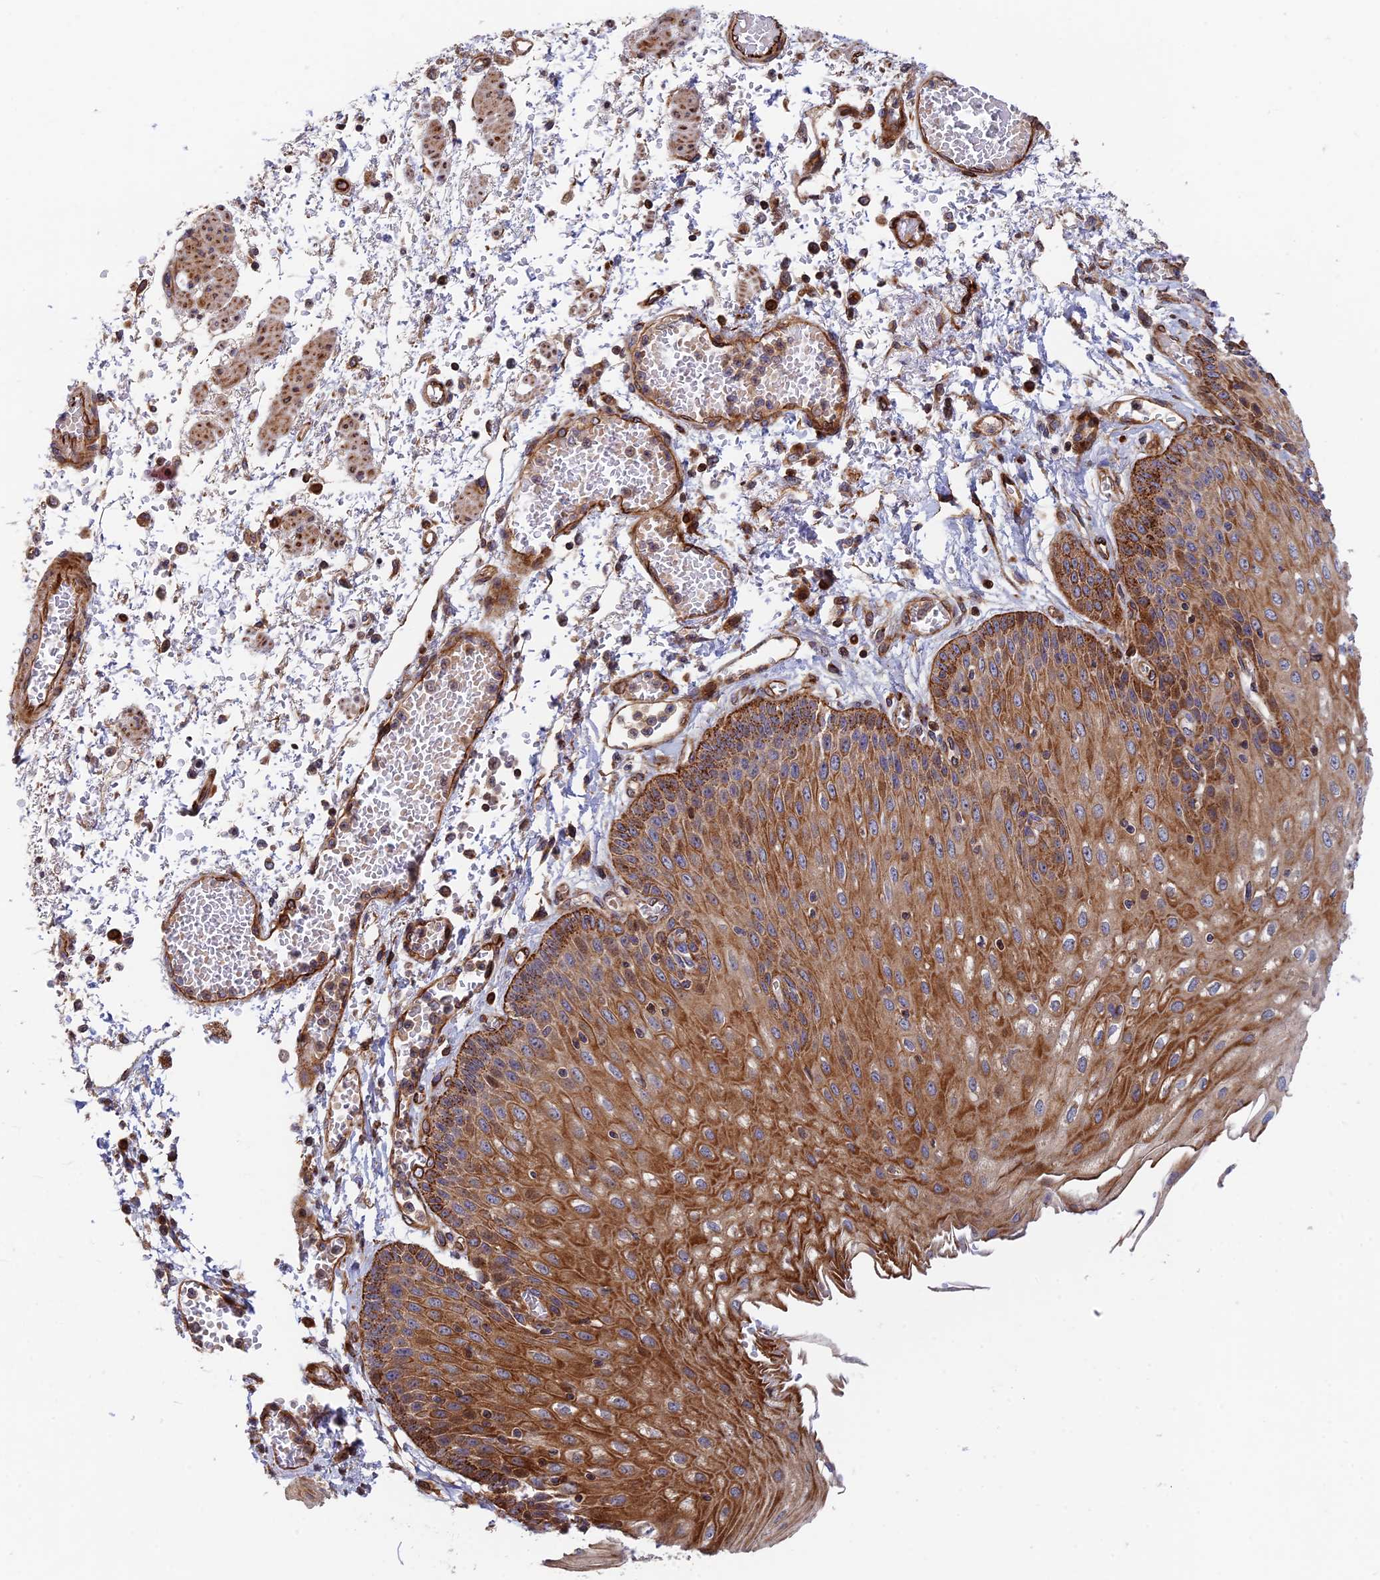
{"staining": {"intensity": "strong", "quantity": ">75%", "location": "cytoplasmic/membranous"}, "tissue": "esophagus", "cell_type": "Squamous epithelial cells", "image_type": "normal", "snomed": [{"axis": "morphology", "description": "Normal tissue, NOS"}, {"axis": "topography", "description": "Esophagus"}], "caption": "Immunohistochemical staining of unremarkable esophagus shows >75% levels of strong cytoplasmic/membranous protein staining in approximately >75% of squamous epithelial cells. (DAB (3,3'-diaminobenzidine) = brown stain, brightfield microscopy at high magnification).", "gene": "PPP2R3C", "patient": {"sex": "male", "age": 81}}